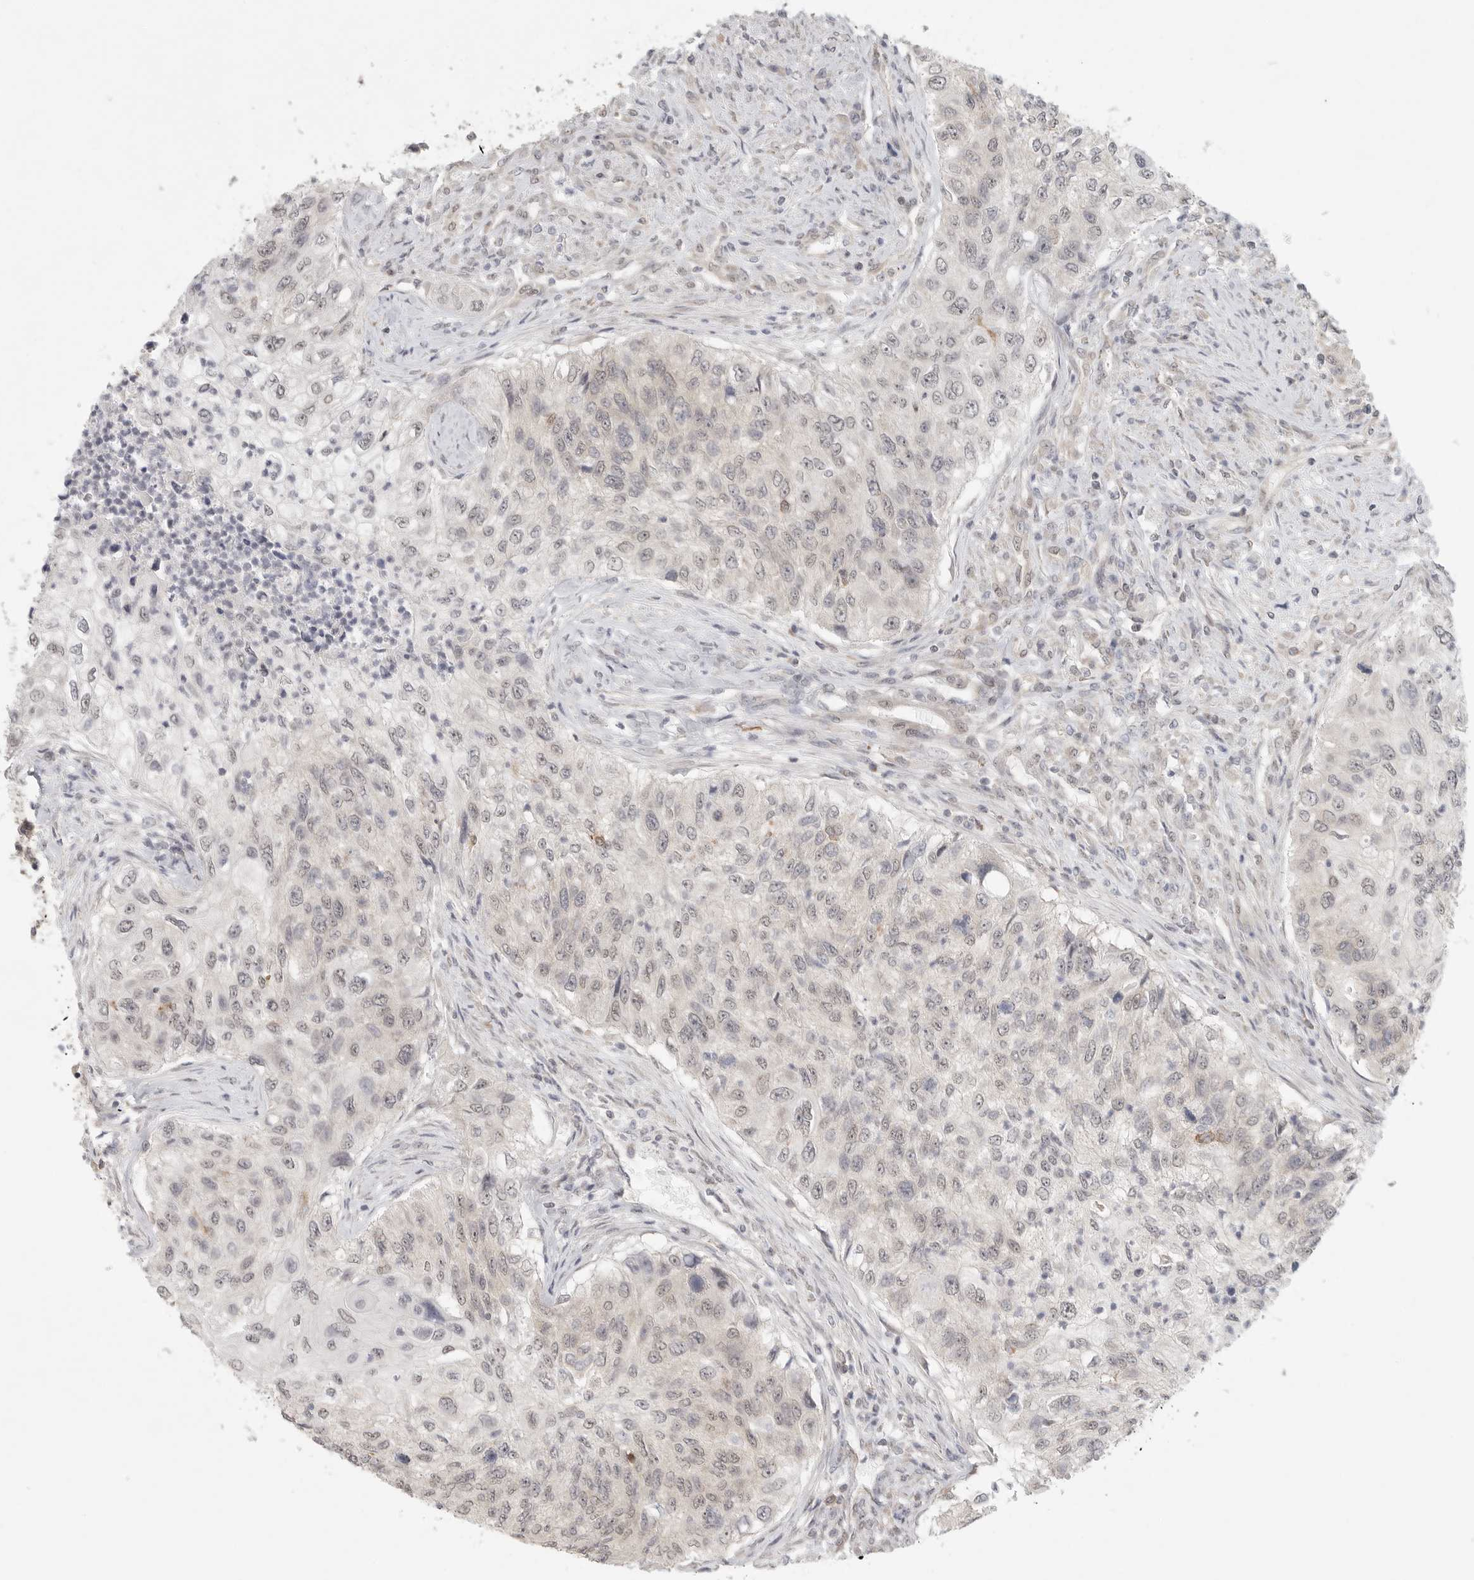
{"staining": {"intensity": "weak", "quantity": "<25%", "location": "nuclear"}, "tissue": "urothelial cancer", "cell_type": "Tumor cells", "image_type": "cancer", "snomed": [{"axis": "morphology", "description": "Urothelial carcinoma, High grade"}, {"axis": "topography", "description": "Urinary bladder"}], "caption": "Immunohistochemistry (IHC) of human urothelial carcinoma (high-grade) reveals no staining in tumor cells. Brightfield microscopy of IHC stained with DAB (brown) and hematoxylin (blue), captured at high magnification.", "gene": "HDAC6", "patient": {"sex": "female", "age": 60}}